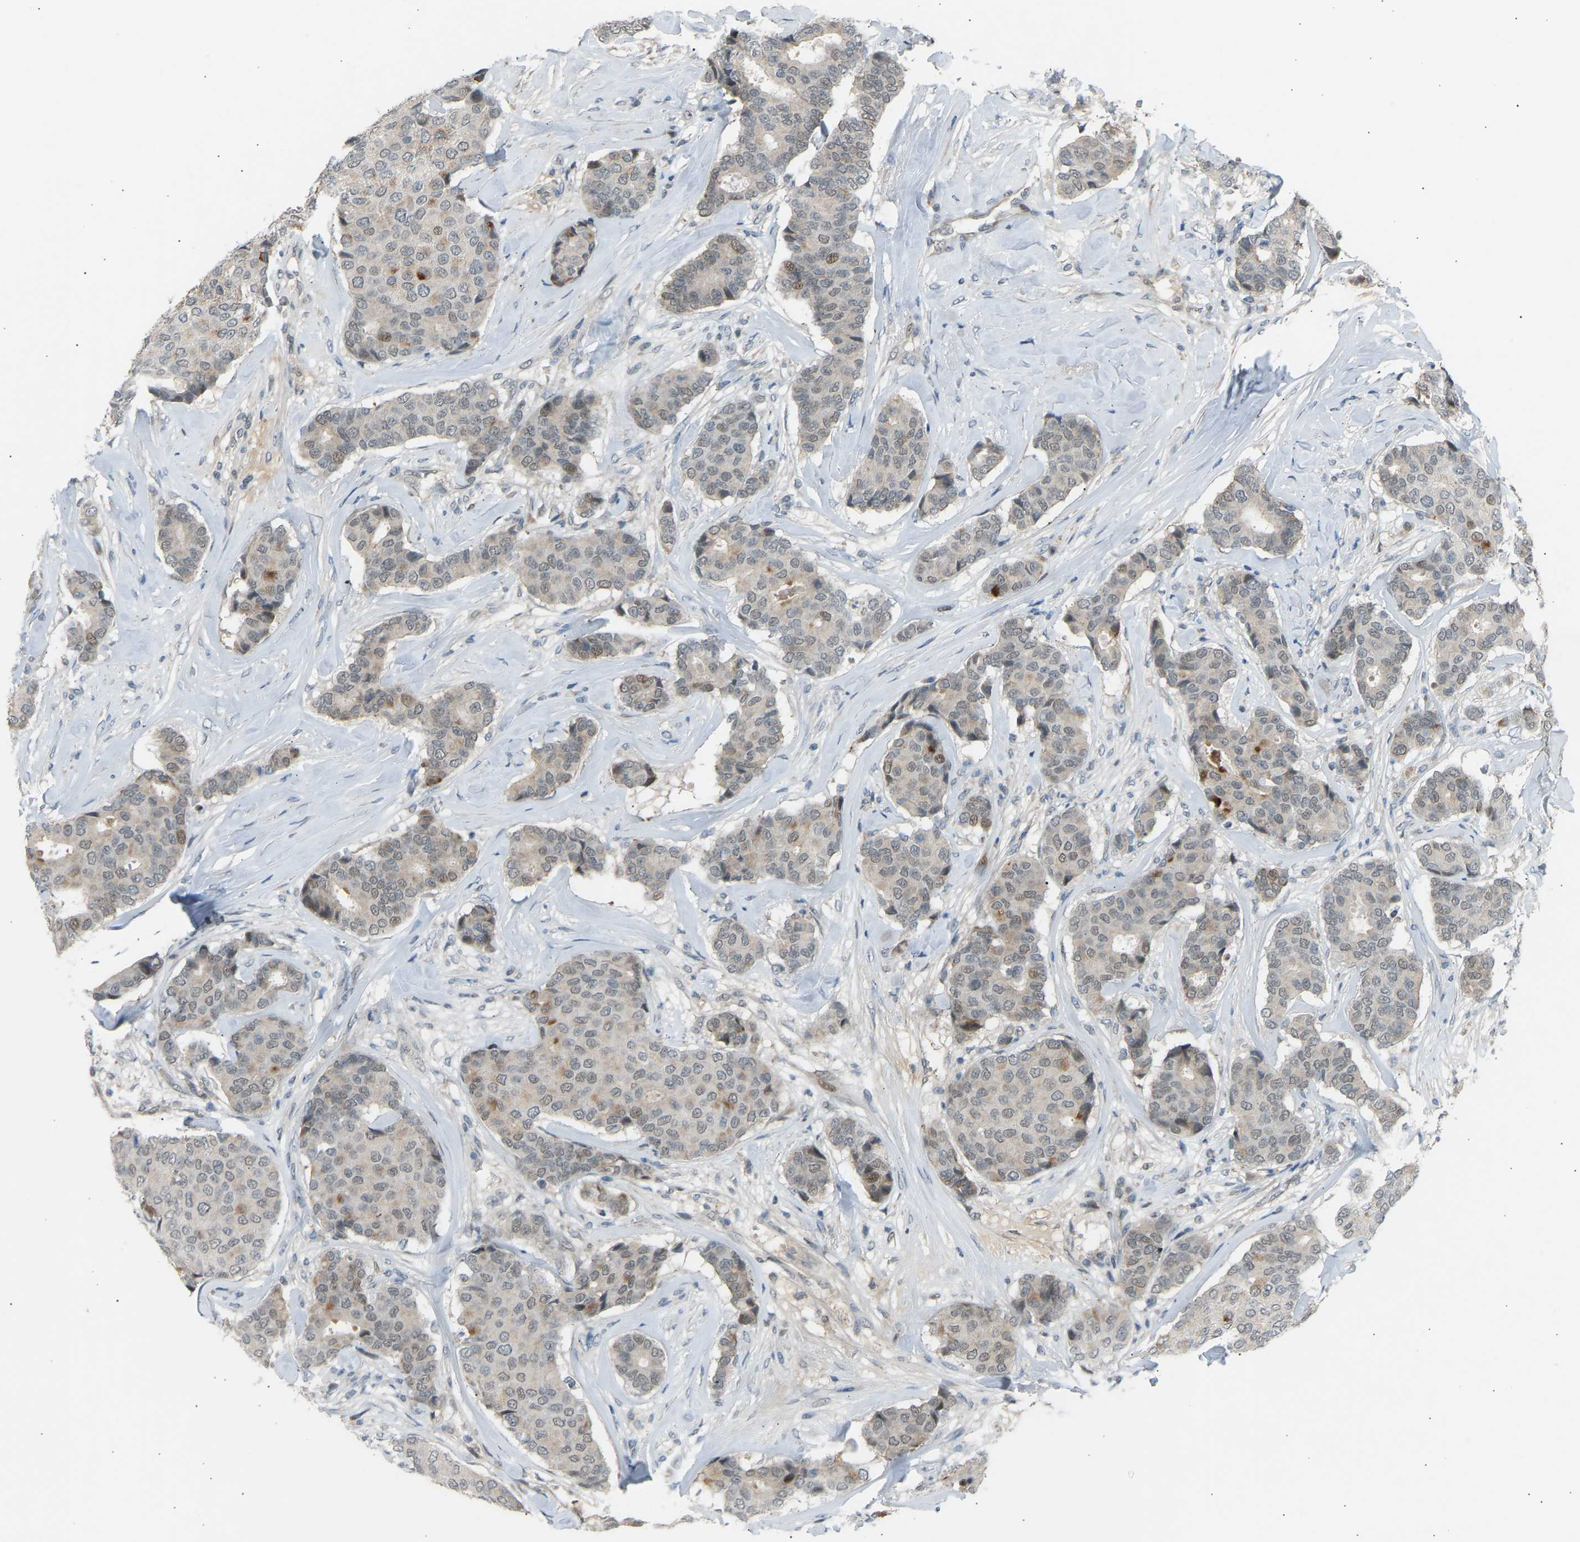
{"staining": {"intensity": "weak", "quantity": "25%-75%", "location": "cytoplasmic/membranous,nuclear"}, "tissue": "breast cancer", "cell_type": "Tumor cells", "image_type": "cancer", "snomed": [{"axis": "morphology", "description": "Duct carcinoma"}, {"axis": "topography", "description": "Breast"}], "caption": "A histopathology image of human breast cancer (invasive ductal carcinoma) stained for a protein demonstrates weak cytoplasmic/membranous and nuclear brown staining in tumor cells.", "gene": "VPS41", "patient": {"sex": "female", "age": 75}}